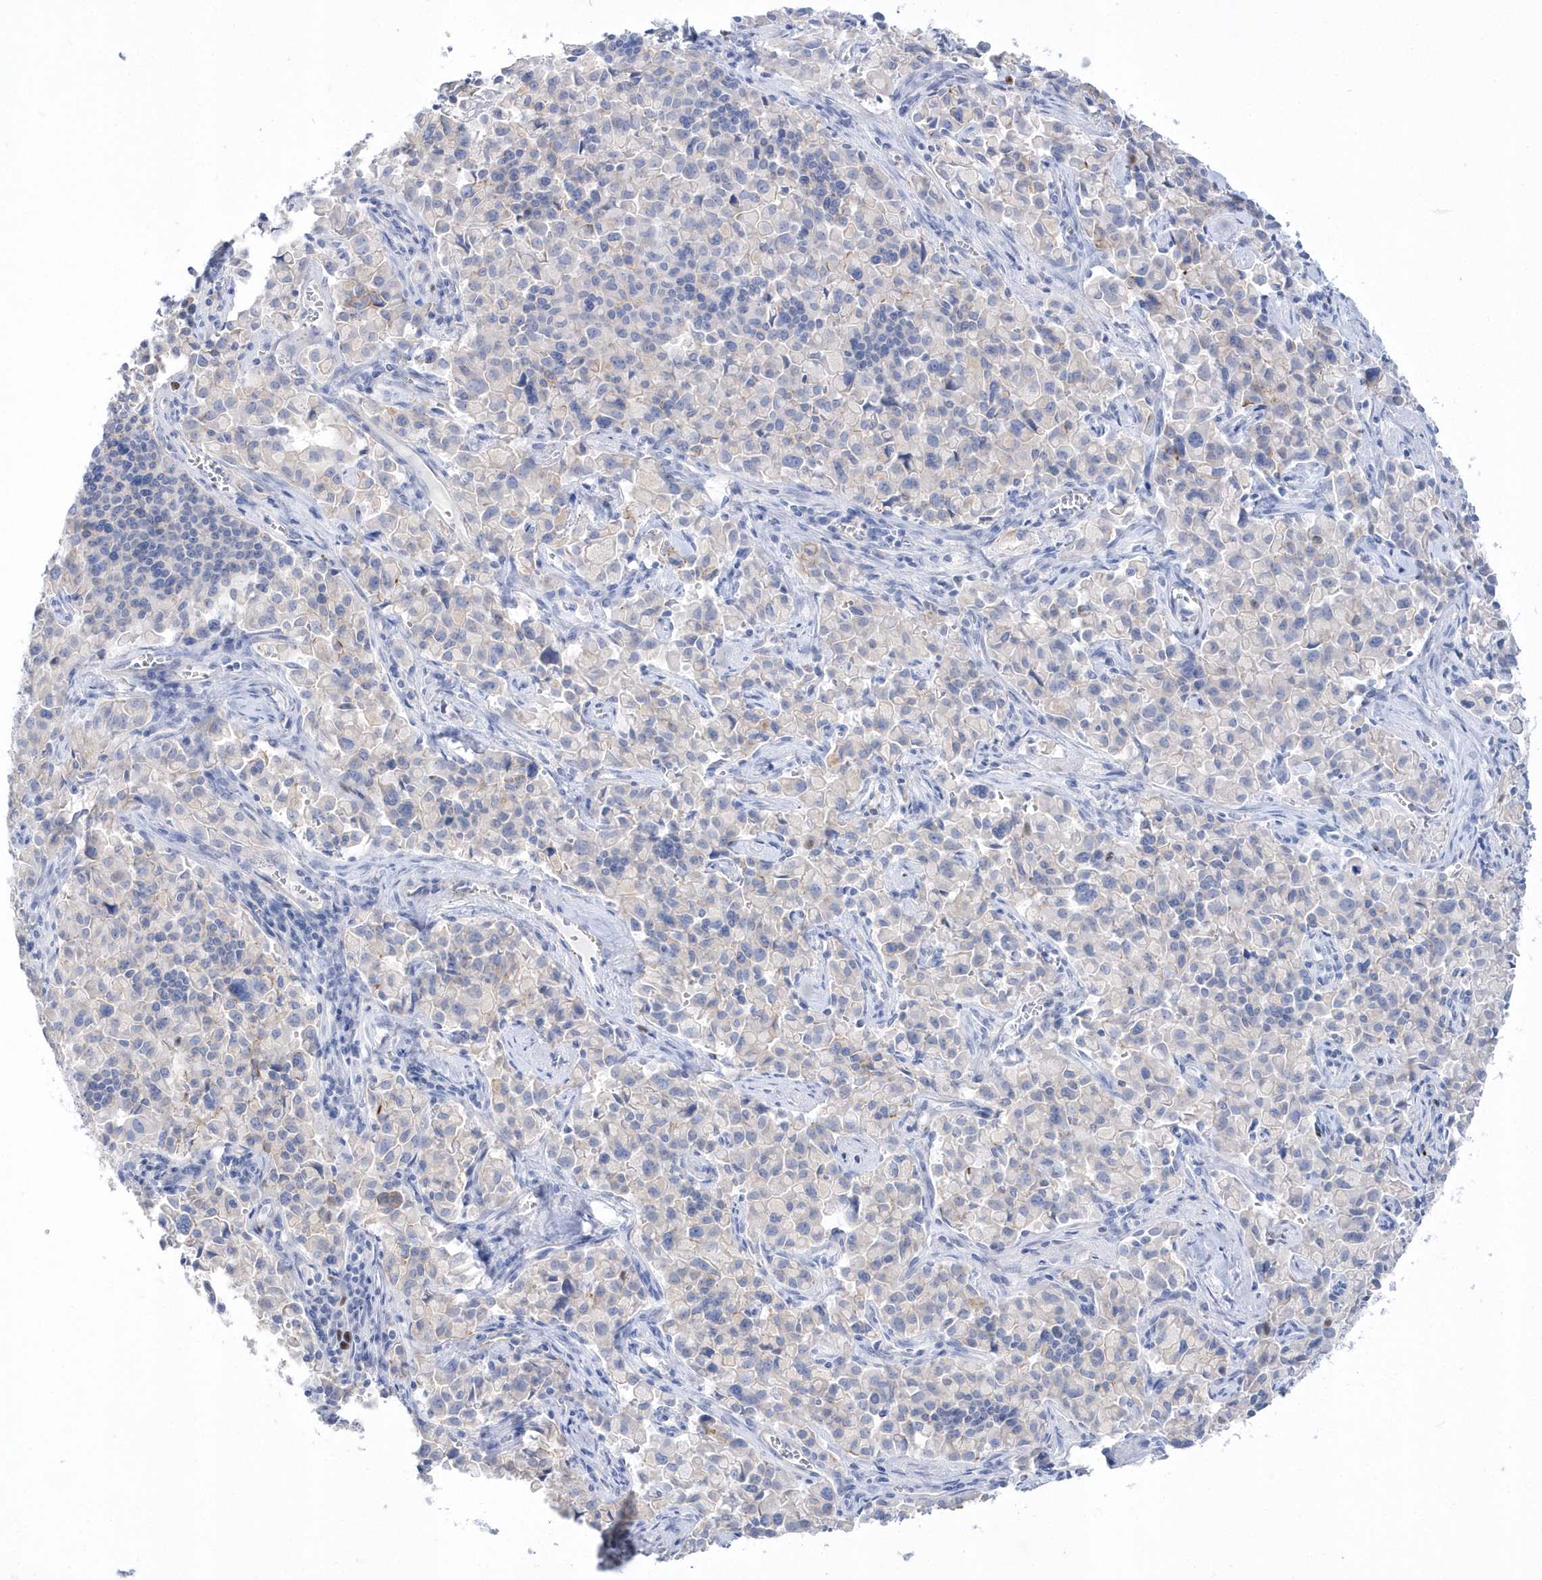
{"staining": {"intensity": "negative", "quantity": "none", "location": "none"}, "tissue": "pancreatic cancer", "cell_type": "Tumor cells", "image_type": "cancer", "snomed": [{"axis": "morphology", "description": "Adenocarcinoma, NOS"}, {"axis": "topography", "description": "Pancreas"}], "caption": "Adenocarcinoma (pancreatic) stained for a protein using immunohistochemistry displays no expression tumor cells.", "gene": "TMCO6", "patient": {"sex": "male", "age": 65}}